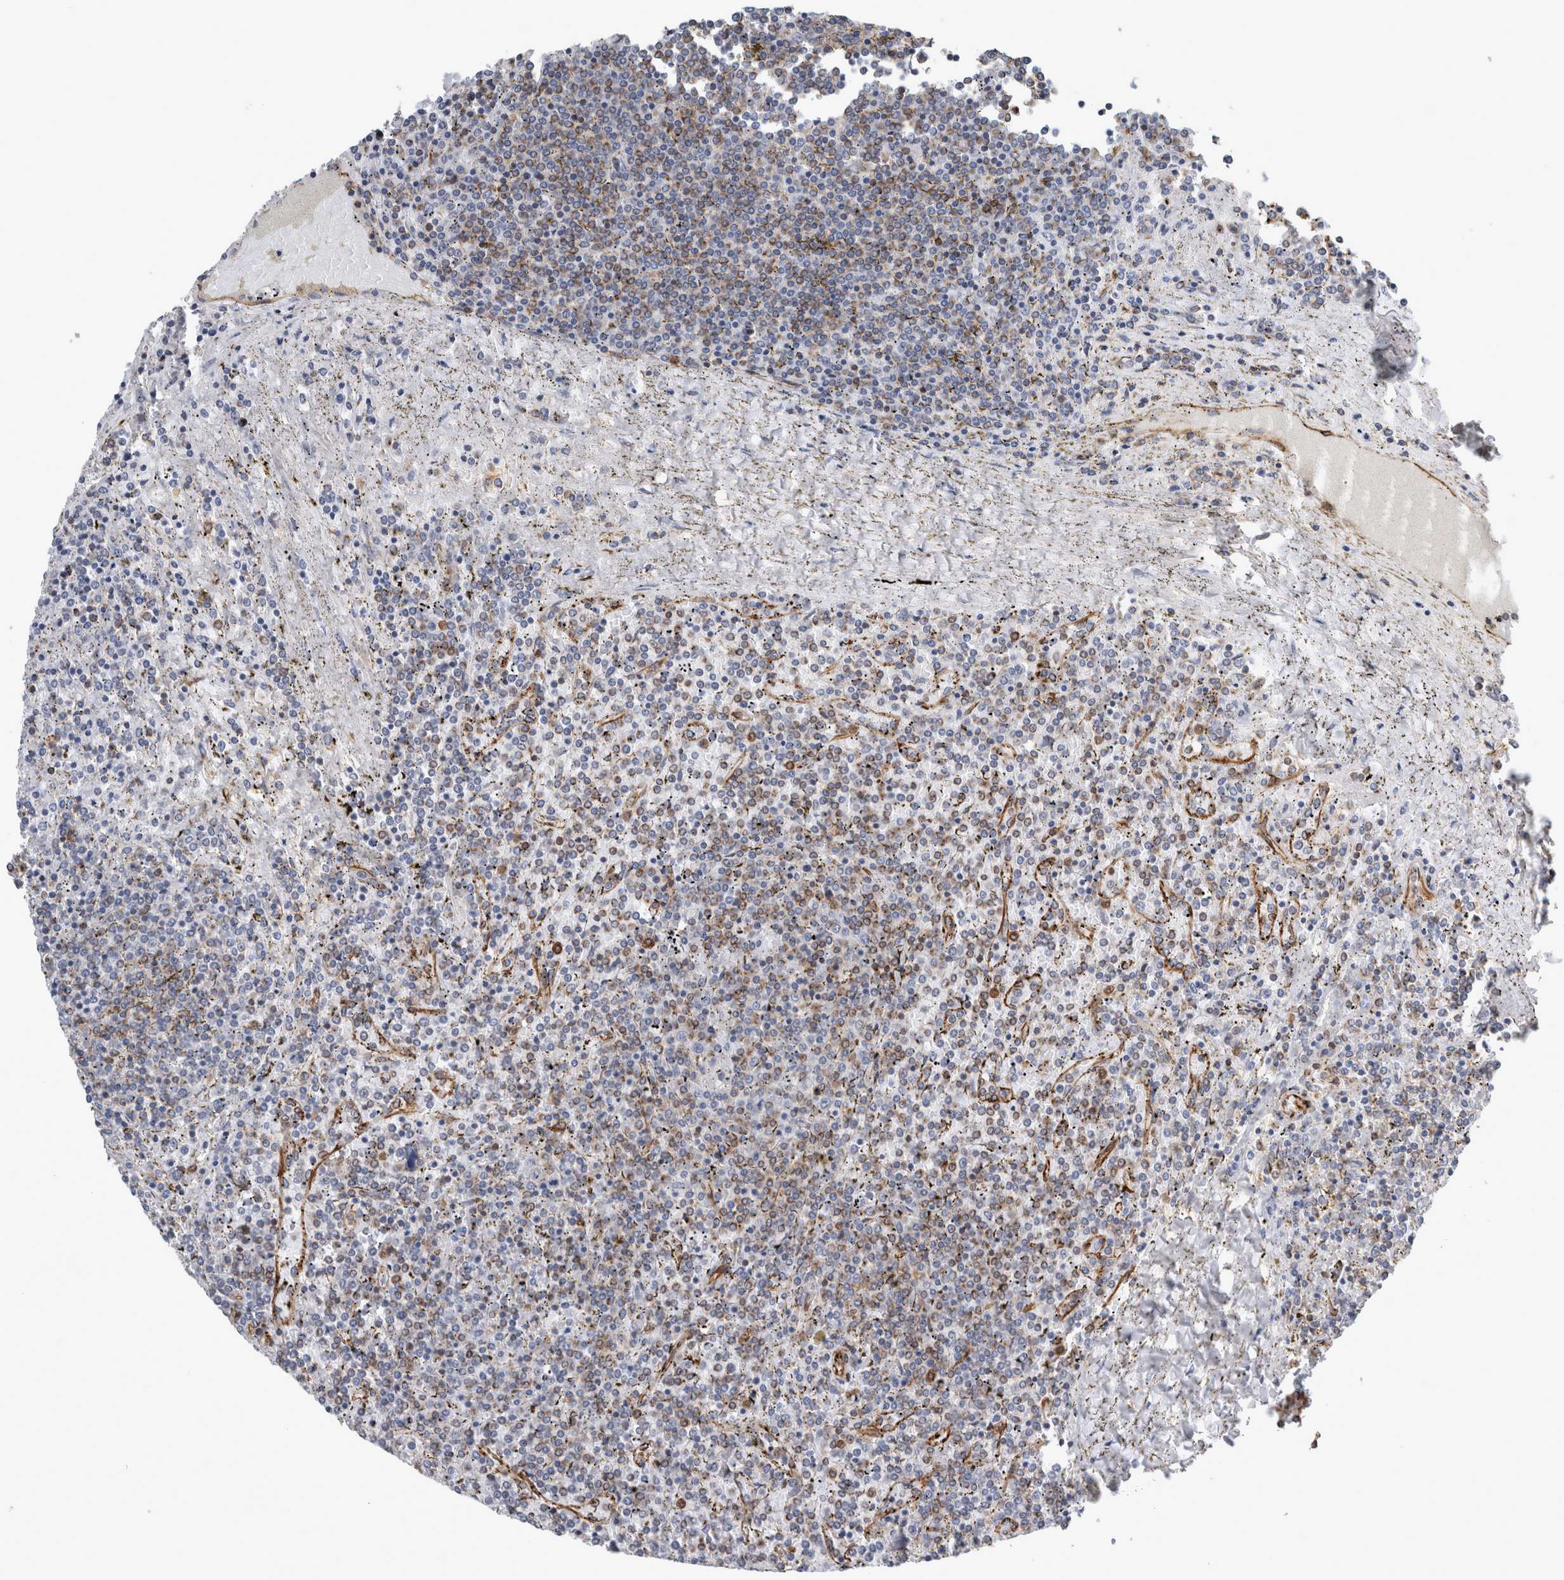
{"staining": {"intensity": "weak", "quantity": "<25%", "location": "cytoplasmic/membranous"}, "tissue": "lymphoma", "cell_type": "Tumor cells", "image_type": "cancer", "snomed": [{"axis": "morphology", "description": "Malignant lymphoma, non-Hodgkin's type, Low grade"}, {"axis": "topography", "description": "Spleen"}], "caption": "A high-resolution micrograph shows immunohistochemistry staining of lymphoma, which exhibits no significant positivity in tumor cells.", "gene": "PLEC", "patient": {"sex": "female", "age": 19}}